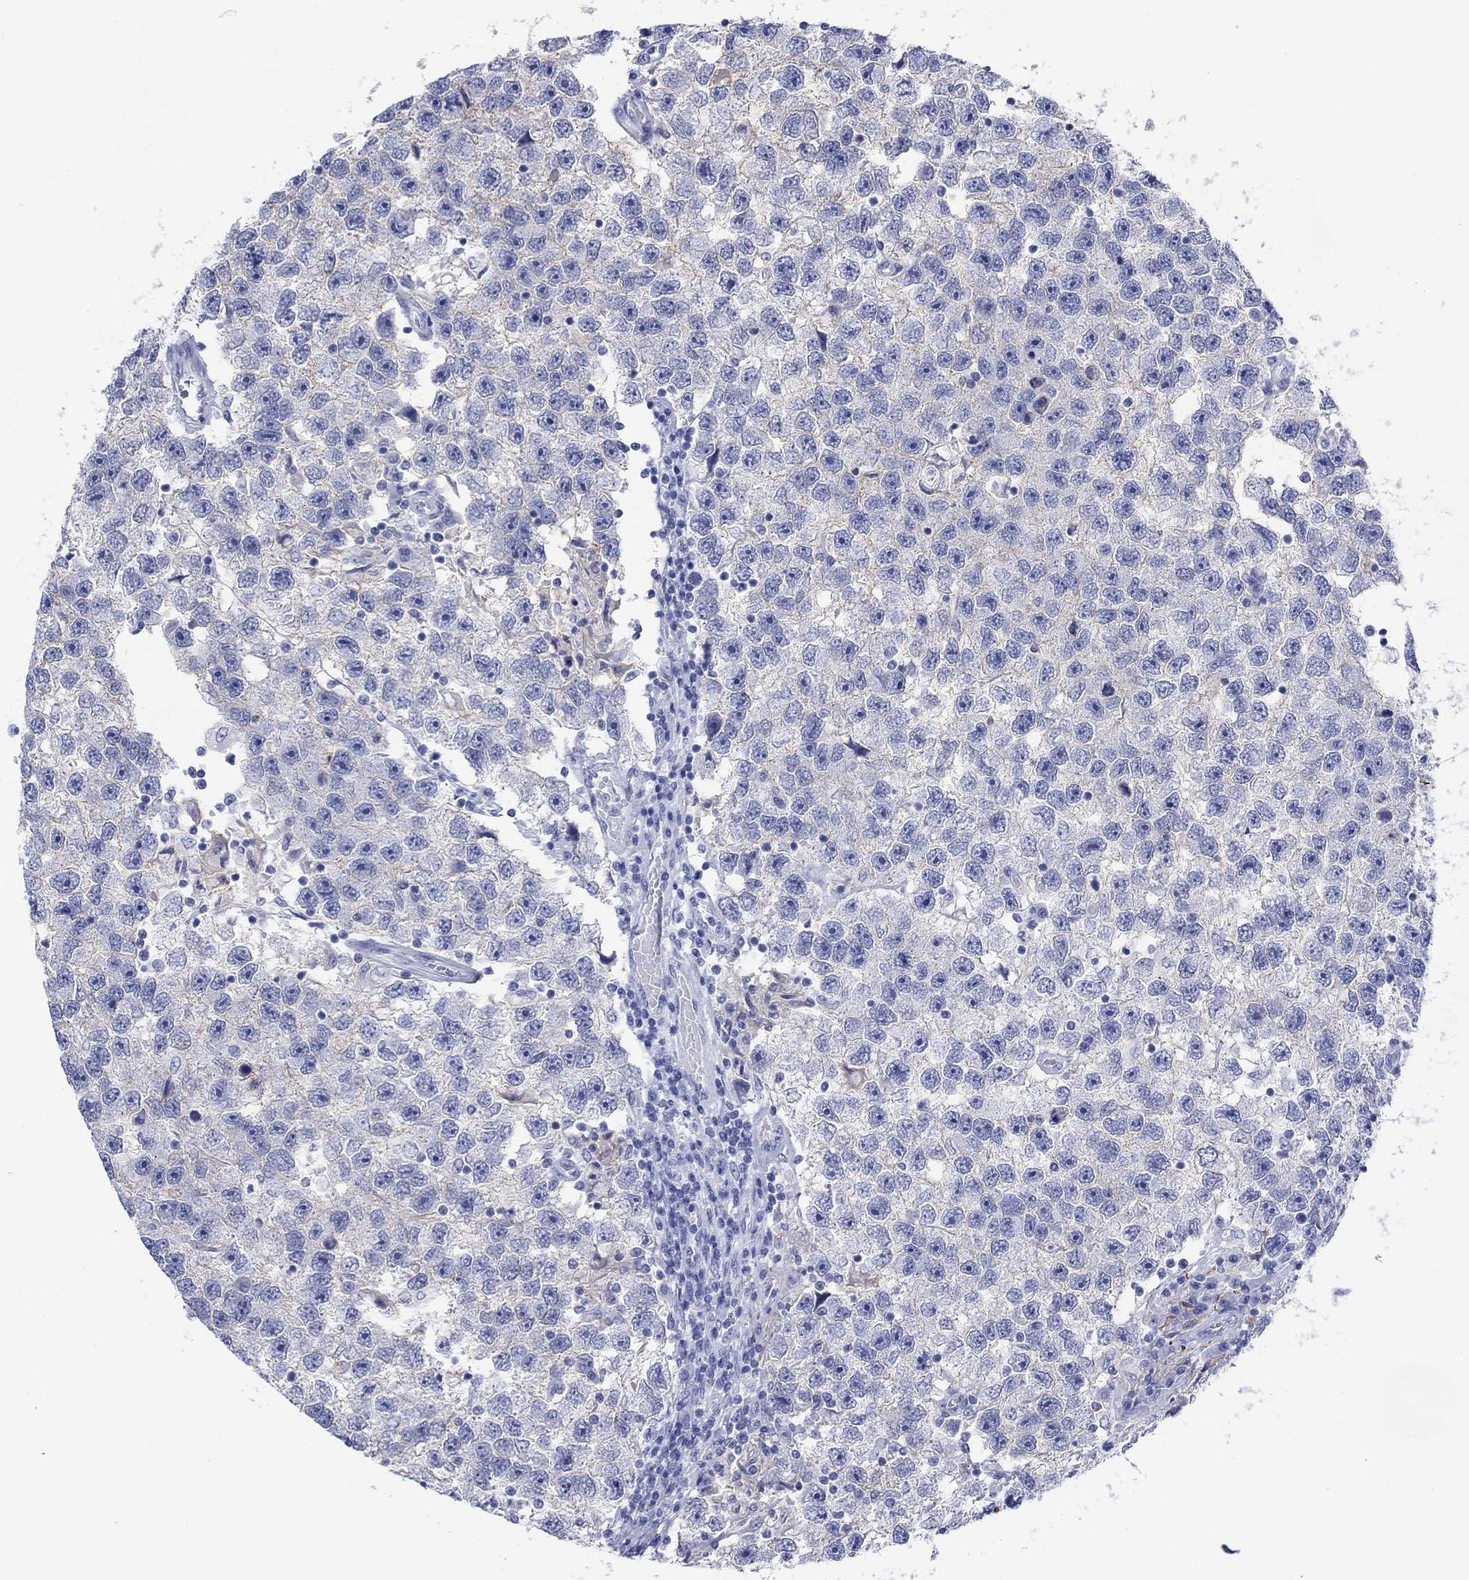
{"staining": {"intensity": "negative", "quantity": "none", "location": "none"}, "tissue": "testis cancer", "cell_type": "Tumor cells", "image_type": "cancer", "snomed": [{"axis": "morphology", "description": "Seminoma, NOS"}, {"axis": "topography", "description": "Testis"}], "caption": "A photomicrograph of testis cancer (seminoma) stained for a protein shows no brown staining in tumor cells. (DAB IHC, high magnification).", "gene": "ATP1B1", "patient": {"sex": "male", "age": 26}}